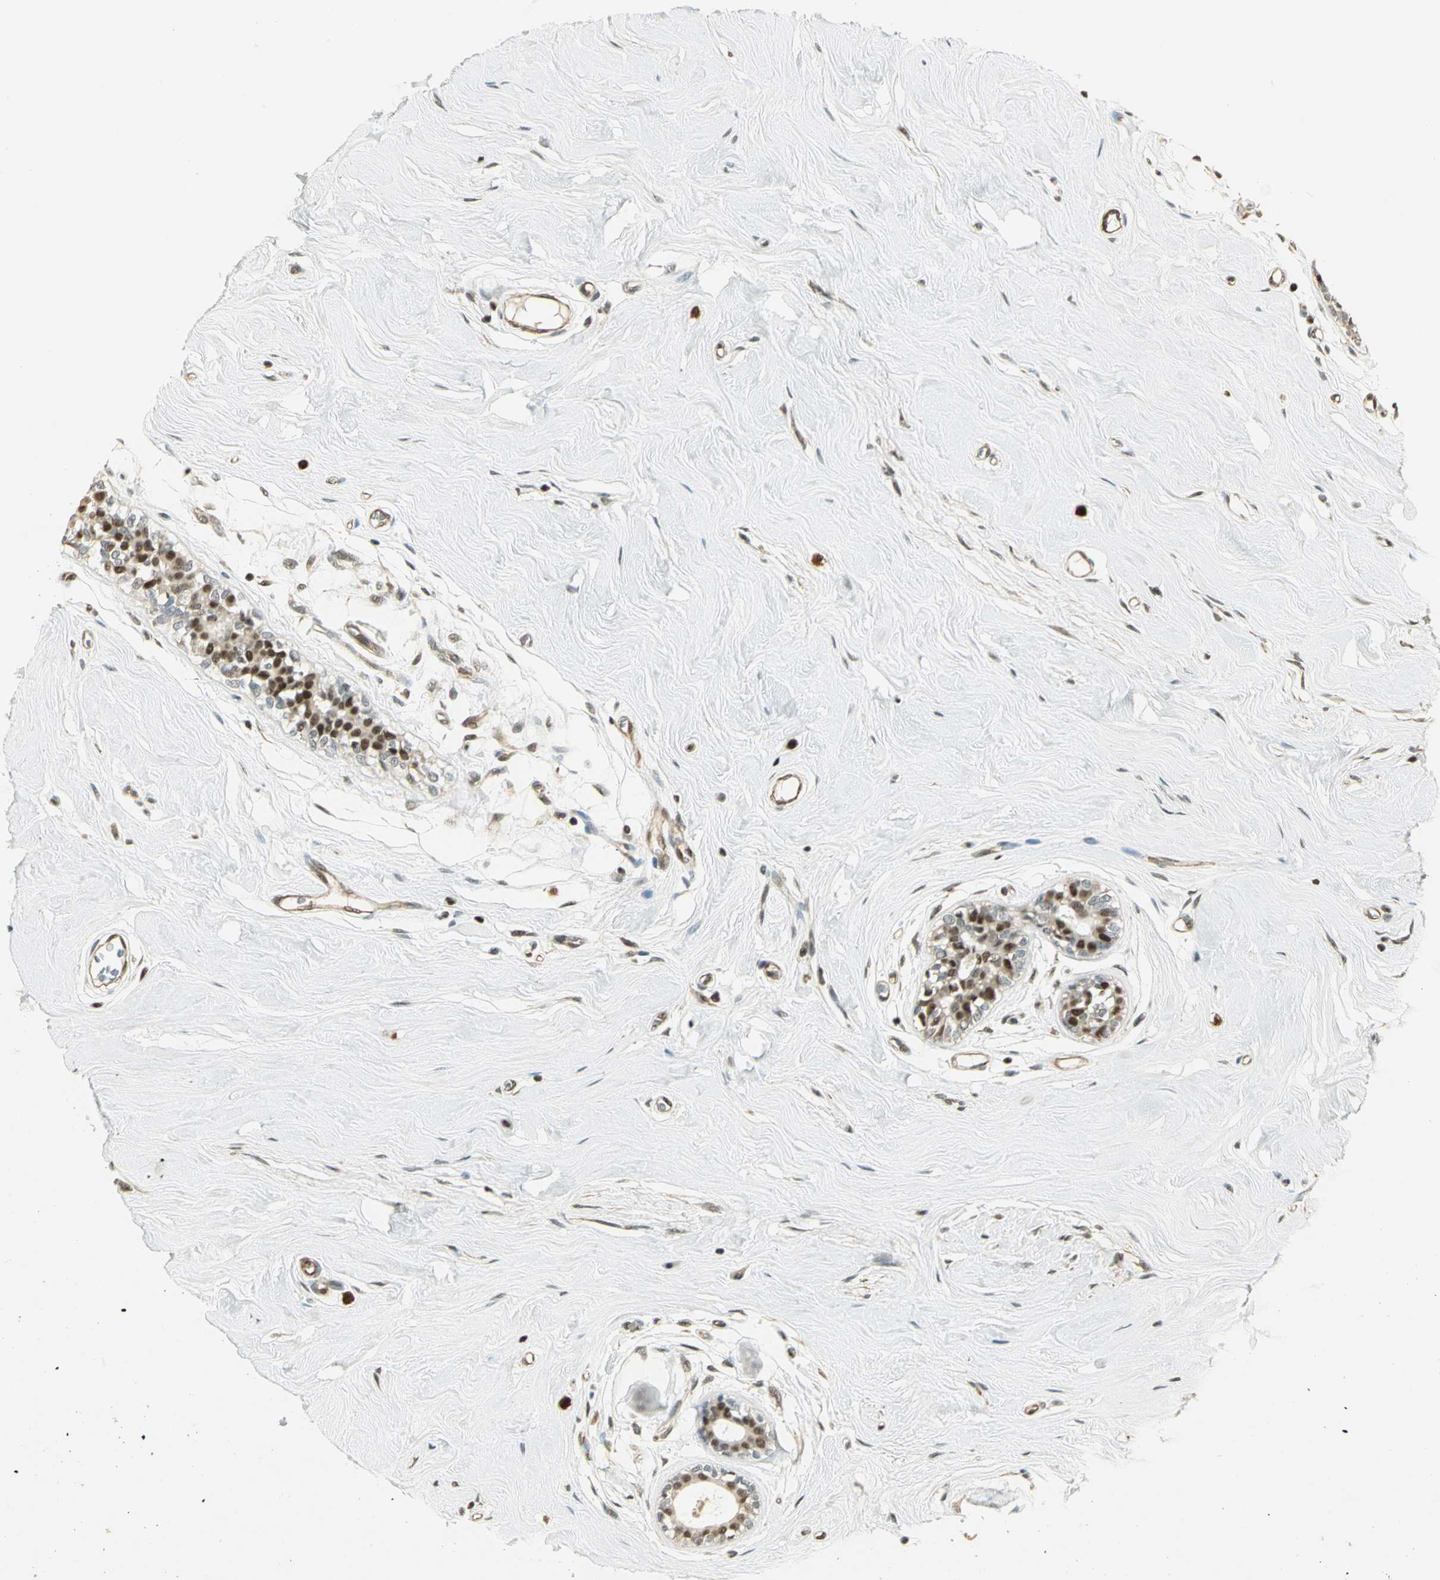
{"staining": {"intensity": "strong", "quantity": ">75%", "location": "cytoplasmic/membranous,nuclear"}, "tissue": "breast cancer", "cell_type": "Tumor cells", "image_type": "cancer", "snomed": [{"axis": "morphology", "description": "Normal tissue, NOS"}, {"axis": "morphology", "description": "Duct carcinoma"}, {"axis": "topography", "description": "Breast"}], "caption": "Immunohistochemical staining of human intraductal carcinoma (breast) shows high levels of strong cytoplasmic/membranous and nuclear protein staining in about >75% of tumor cells.", "gene": "ELF1", "patient": {"sex": "female", "age": 49}}